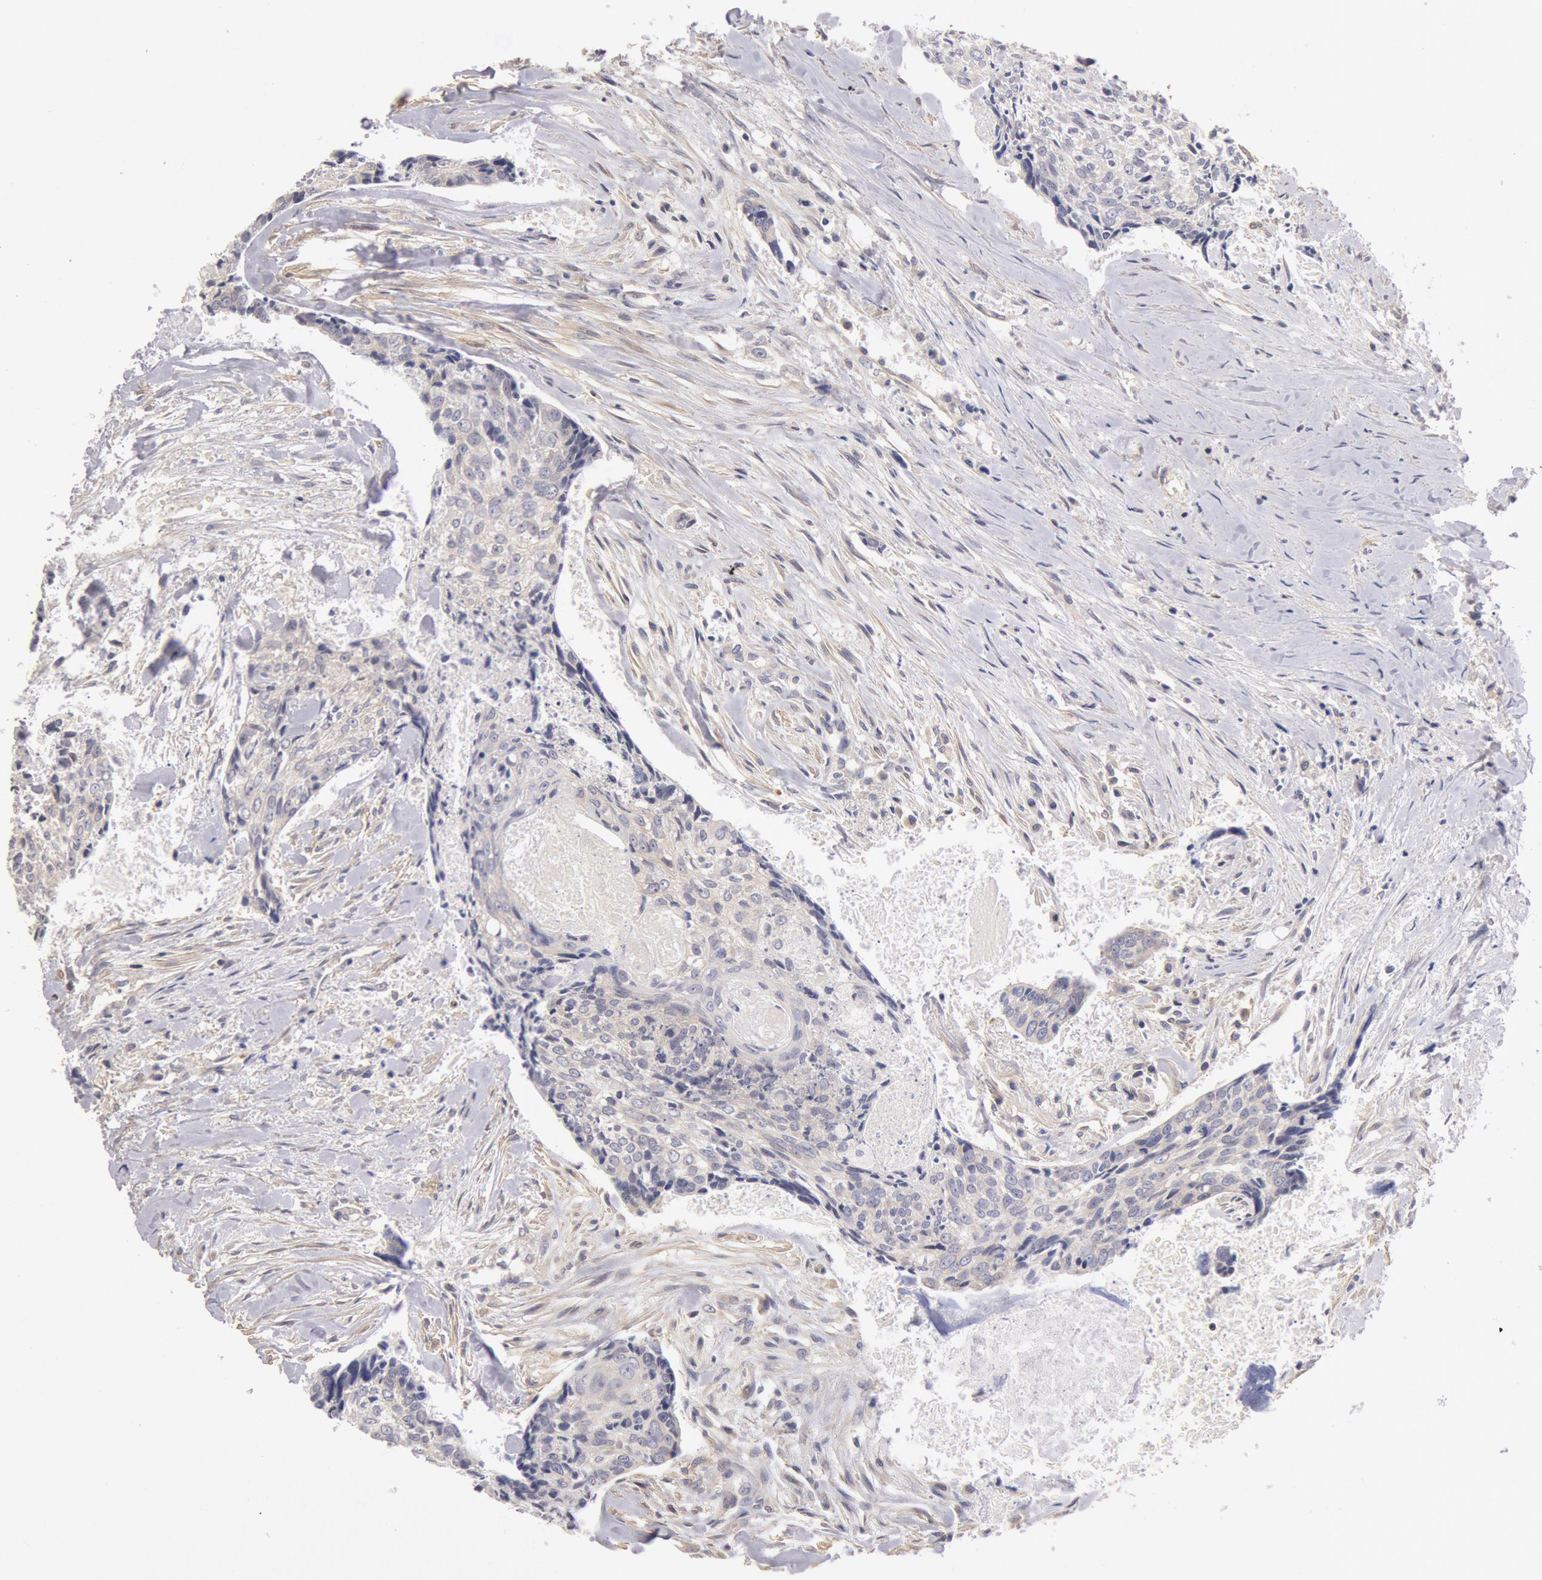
{"staining": {"intensity": "negative", "quantity": "none", "location": "none"}, "tissue": "head and neck cancer", "cell_type": "Tumor cells", "image_type": "cancer", "snomed": [{"axis": "morphology", "description": "Squamous cell carcinoma, NOS"}, {"axis": "topography", "description": "Salivary gland"}, {"axis": "topography", "description": "Head-Neck"}], "caption": "DAB immunohistochemical staining of squamous cell carcinoma (head and neck) reveals no significant staining in tumor cells. (DAB IHC visualized using brightfield microscopy, high magnification).", "gene": "TMED8", "patient": {"sex": "male", "age": 70}}